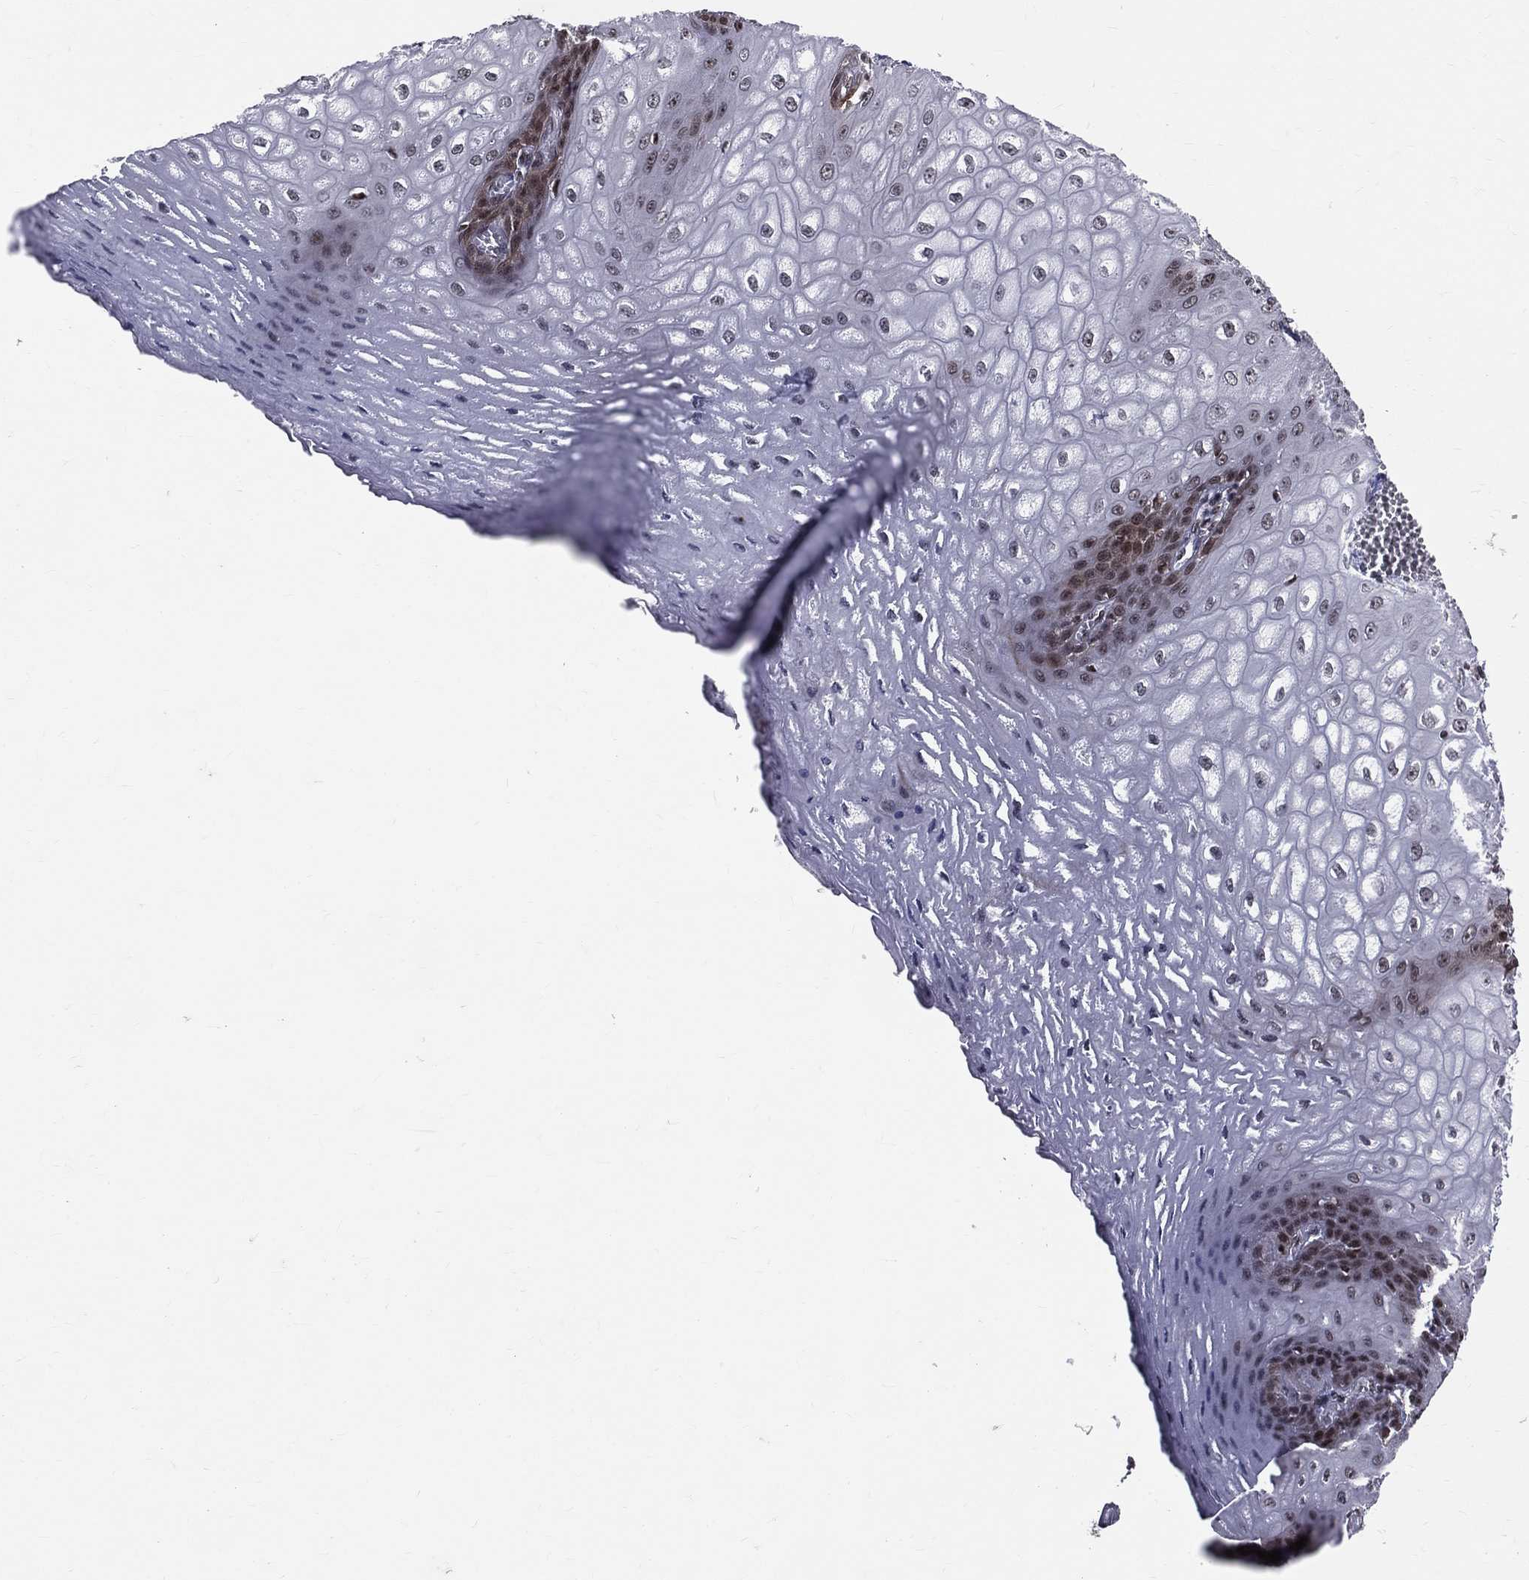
{"staining": {"intensity": "strong", "quantity": "25%-75%", "location": "nuclear"}, "tissue": "esophagus", "cell_type": "Squamous epithelial cells", "image_type": "normal", "snomed": [{"axis": "morphology", "description": "Normal tissue, NOS"}, {"axis": "topography", "description": "Esophagus"}], "caption": "Human esophagus stained with a brown dye demonstrates strong nuclear positive positivity in about 25%-75% of squamous epithelial cells.", "gene": "SMC3", "patient": {"sex": "male", "age": 58}}